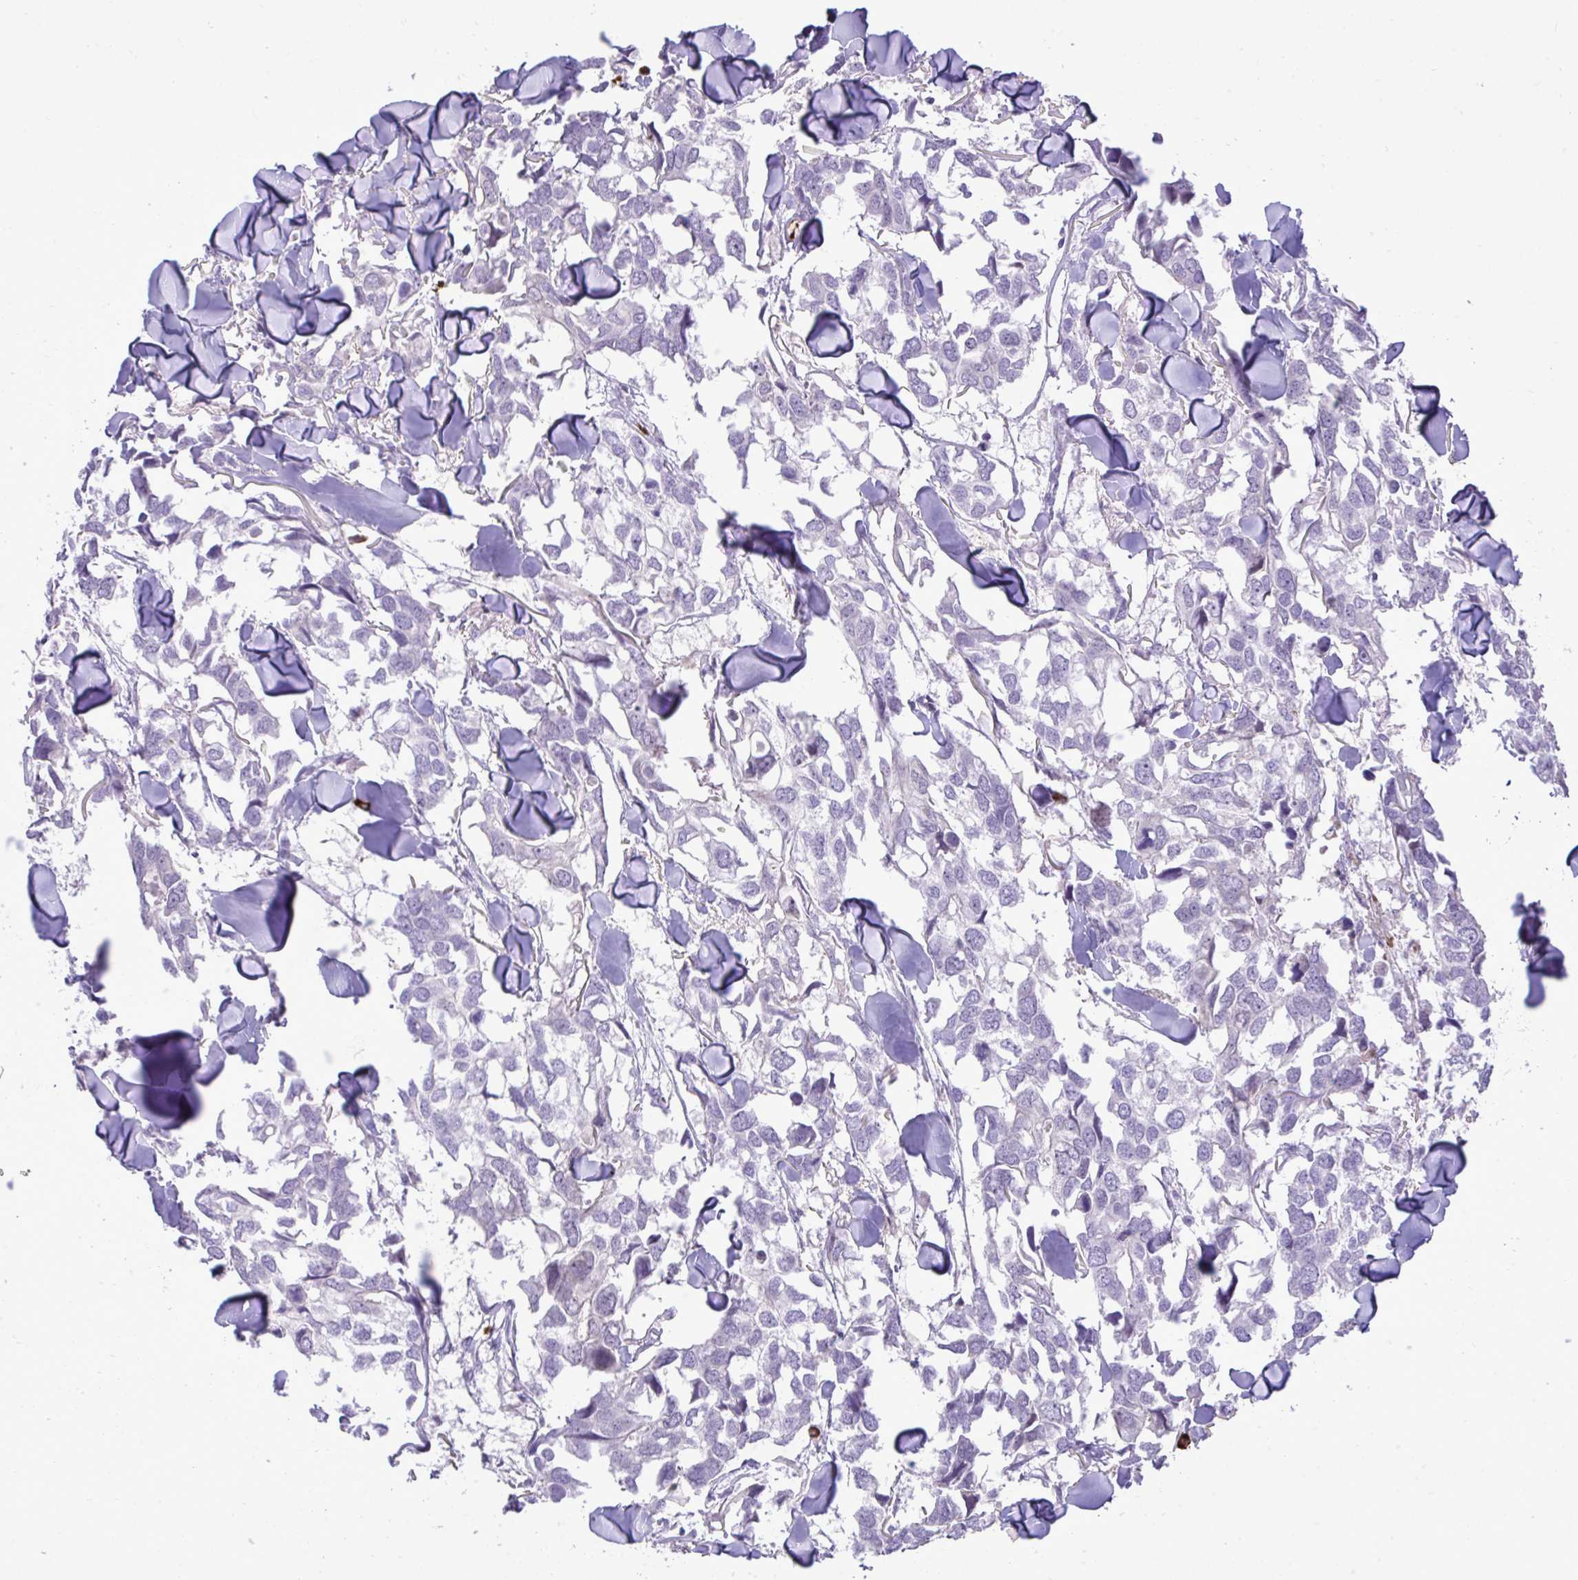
{"staining": {"intensity": "negative", "quantity": "none", "location": "none"}, "tissue": "breast cancer", "cell_type": "Tumor cells", "image_type": "cancer", "snomed": [{"axis": "morphology", "description": "Duct carcinoma"}, {"axis": "topography", "description": "Breast"}], "caption": "Human breast intraductal carcinoma stained for a protein using IHC shows no staining in tumor cells.", "gene": "SPAG1", "patient": {"sex": "female", "age": 83}}